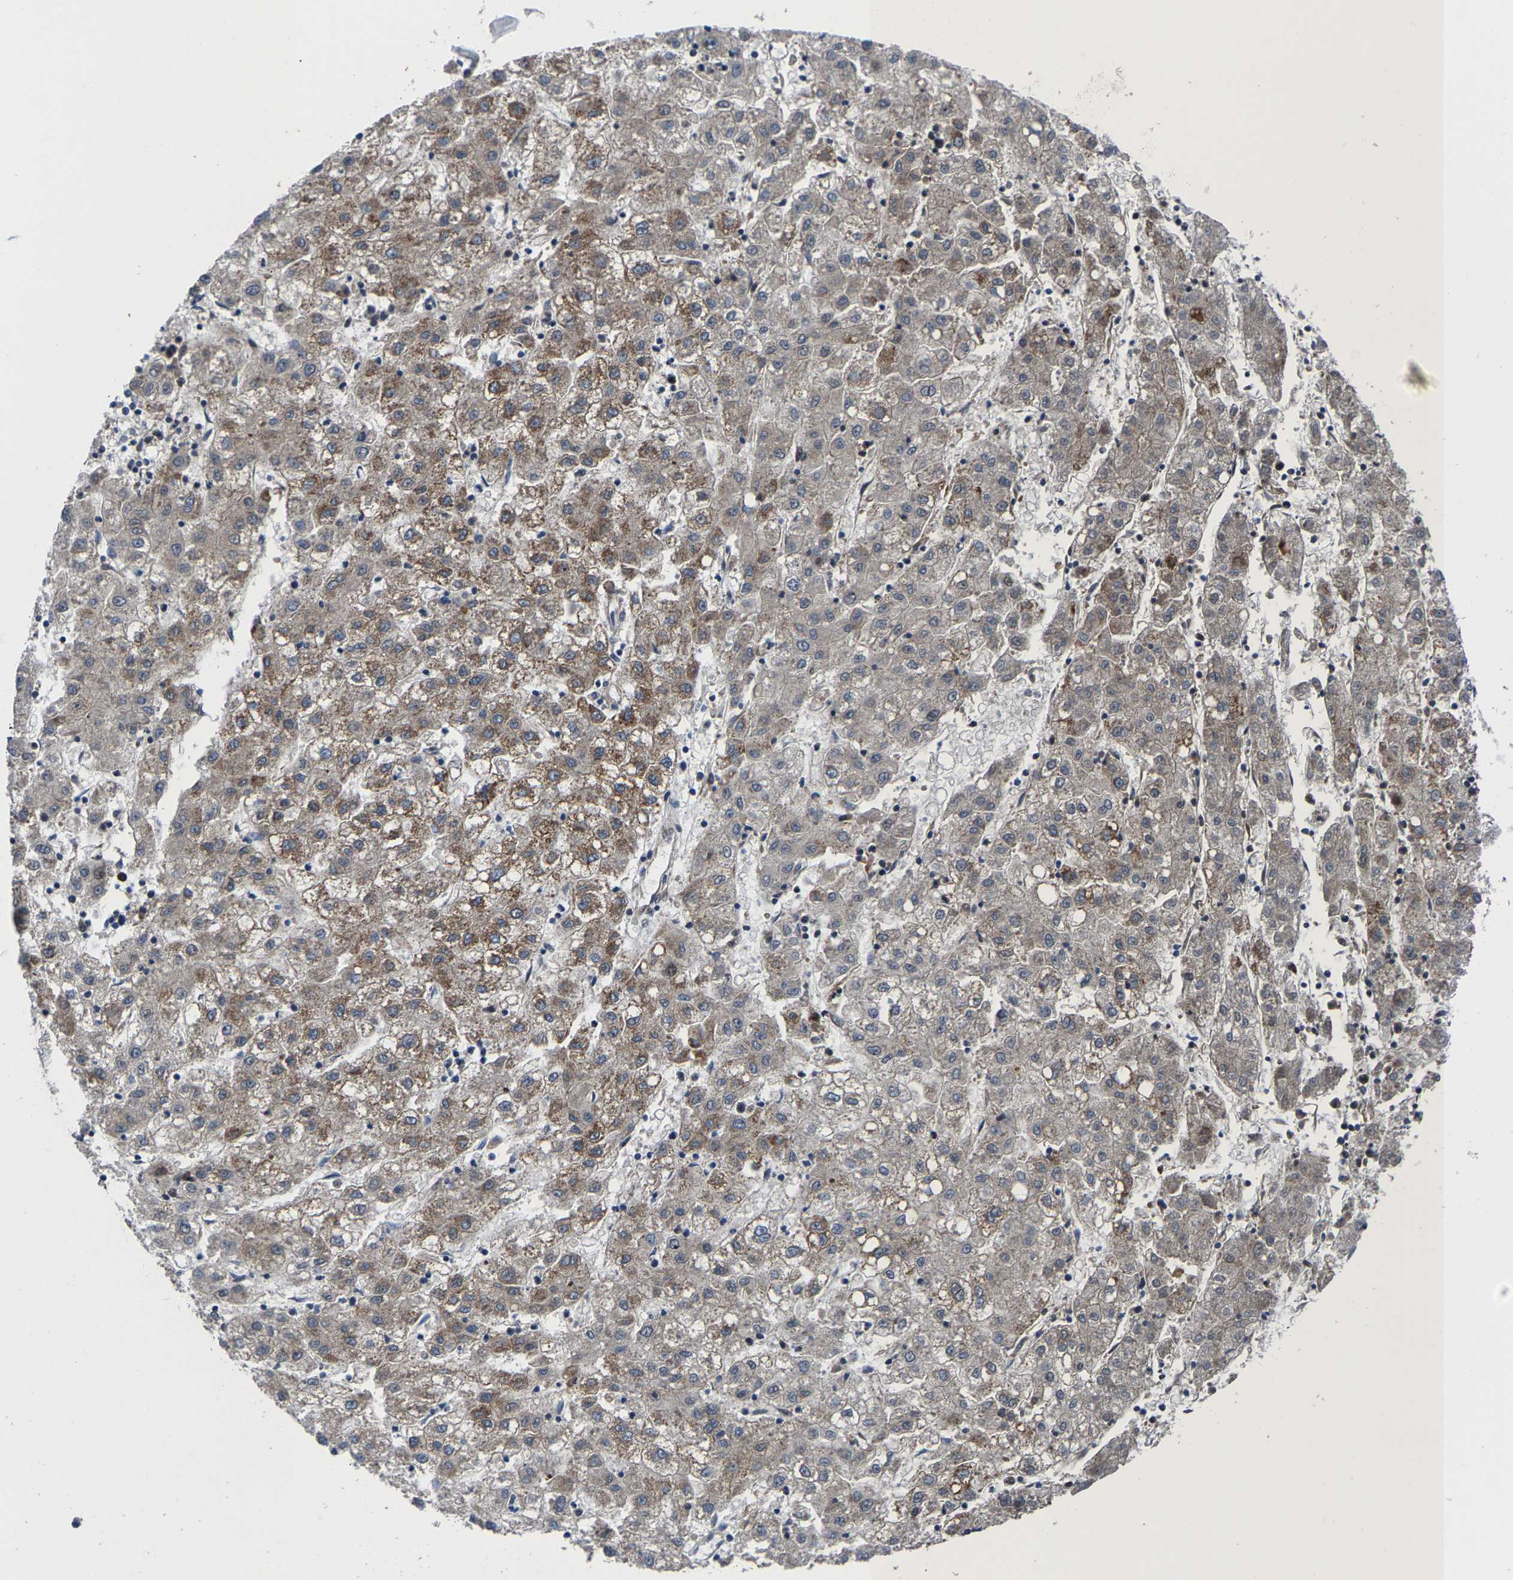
{"staining": {"intensity": "moderate", "quantity": "<25%", "location": "cytoplasmic/membranous"}, "tissue": "liver cancer", "cell_type": "Tumor cells", "image_type": "cancer", "snomed": [{"axis": "morphology", "description": "Carcinoma, Hepatocellular, NOS"}, {"axis": "topography", "description": "Liver"}], "caption": "High-power microscopy captured an immunohistochemistry photomicrograph of hepatocellular carcinoma (liver), revealing moderate cytoplasmic/membranous positivity in about <25% of tumor cells.", "gene": "HAUS6", "patient": {"sex": "male", "age": 72}}